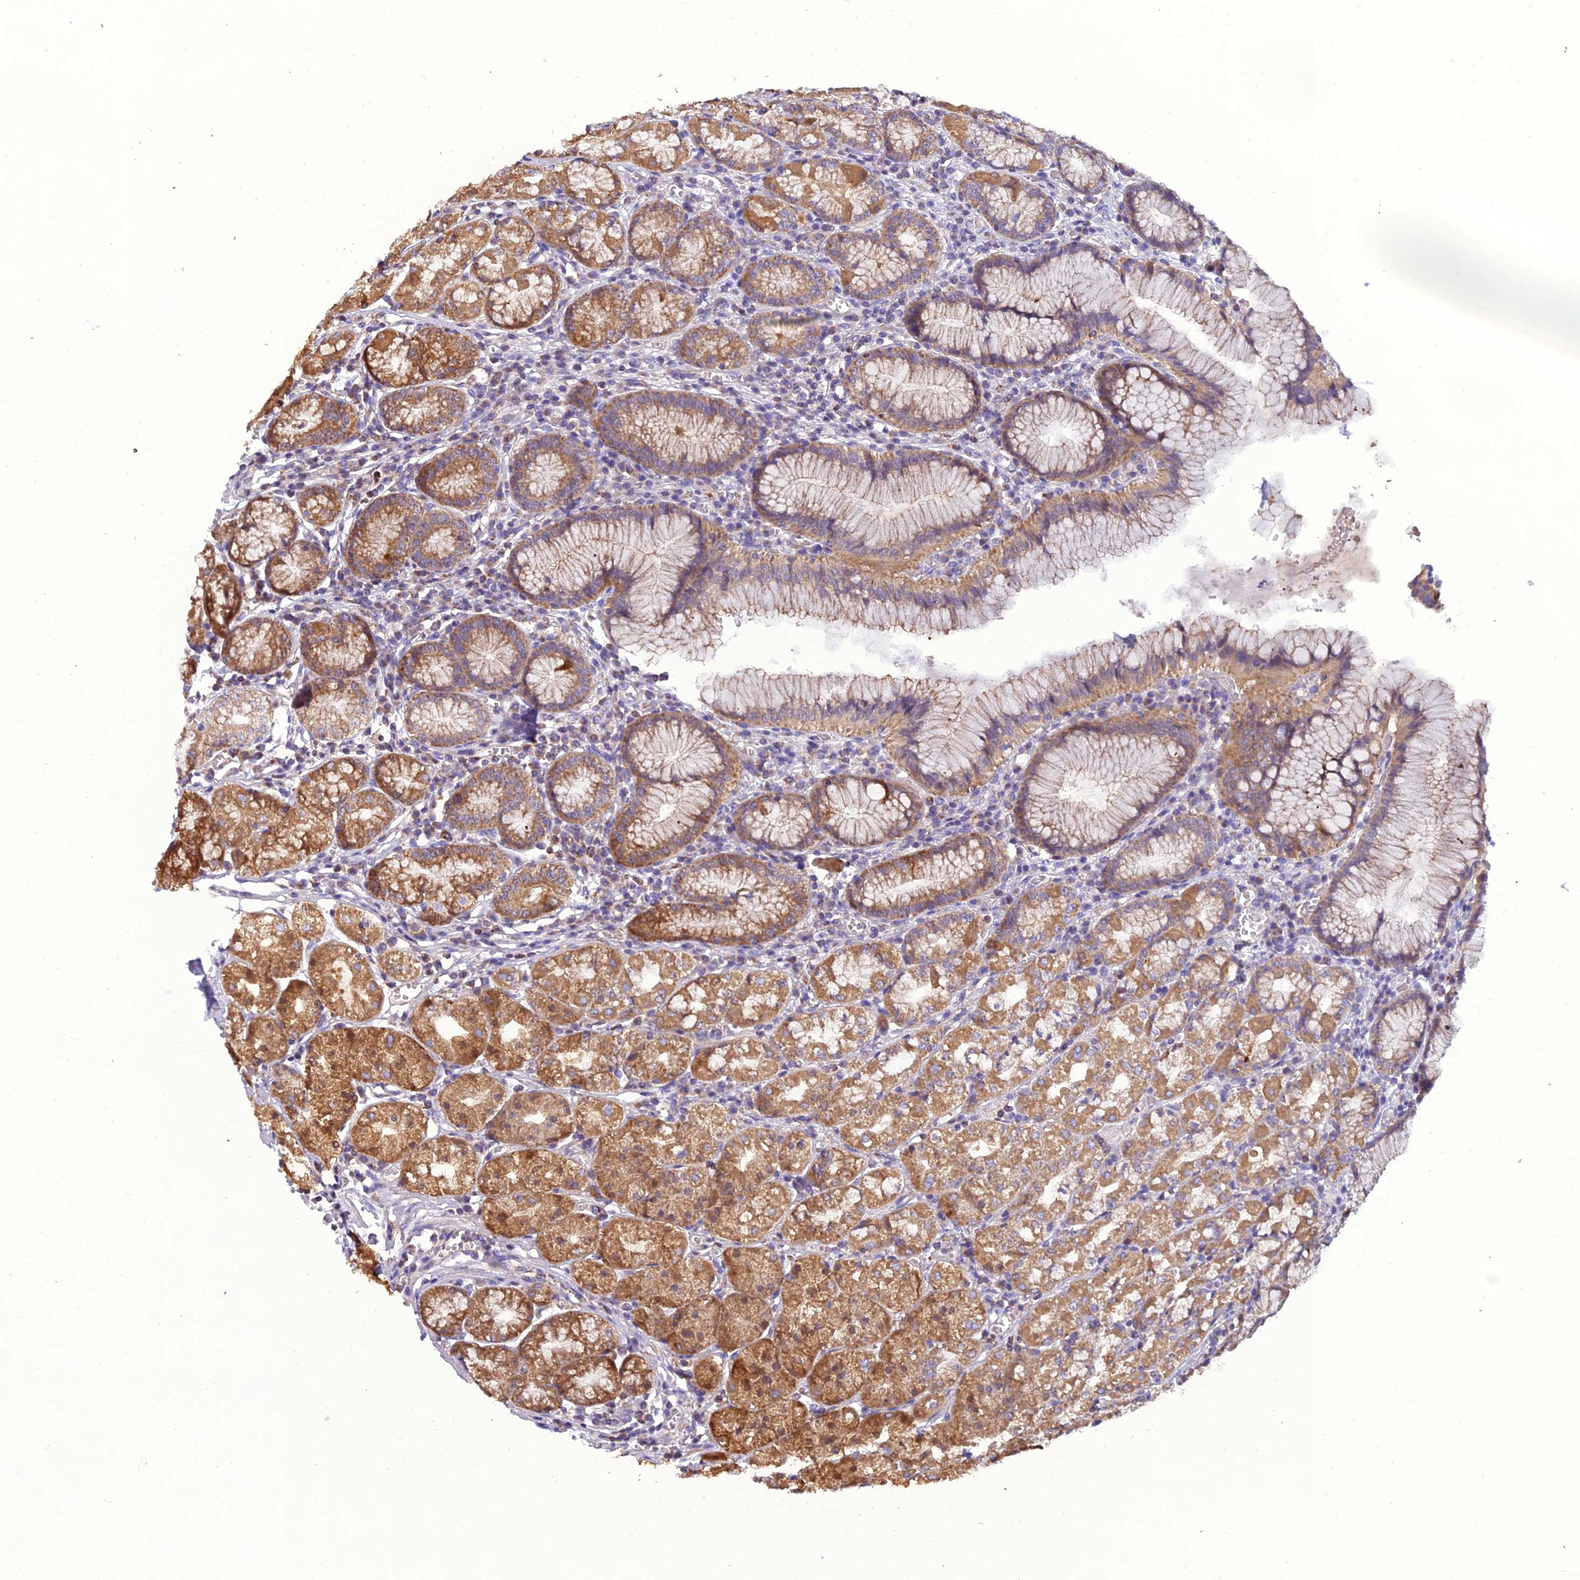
{"staining": {"intensity": "moderate", "quantity": ">75%", "location": "cytoplasmic/membranous"}, "tissue": "stomach", "cell_type": "Glandular cells", "image_type": "normal", "snomed": [{"axis": "morphology", "description": "Normal tissue, NOS"}, {"axis": "topography", "description": "Stomach"}], "caption": "Stomach stained for a protein exhibits moderate cytoplasmic/membranous positivity in glandular cells. Using DAB (3,3'-diaminobenzidine) (brown) and hematoxylin (blue) stains, captured at high magnification using brightfield microscopy.", "gene": "GPD1", "patient": {"sex": "male", "age": 55}}